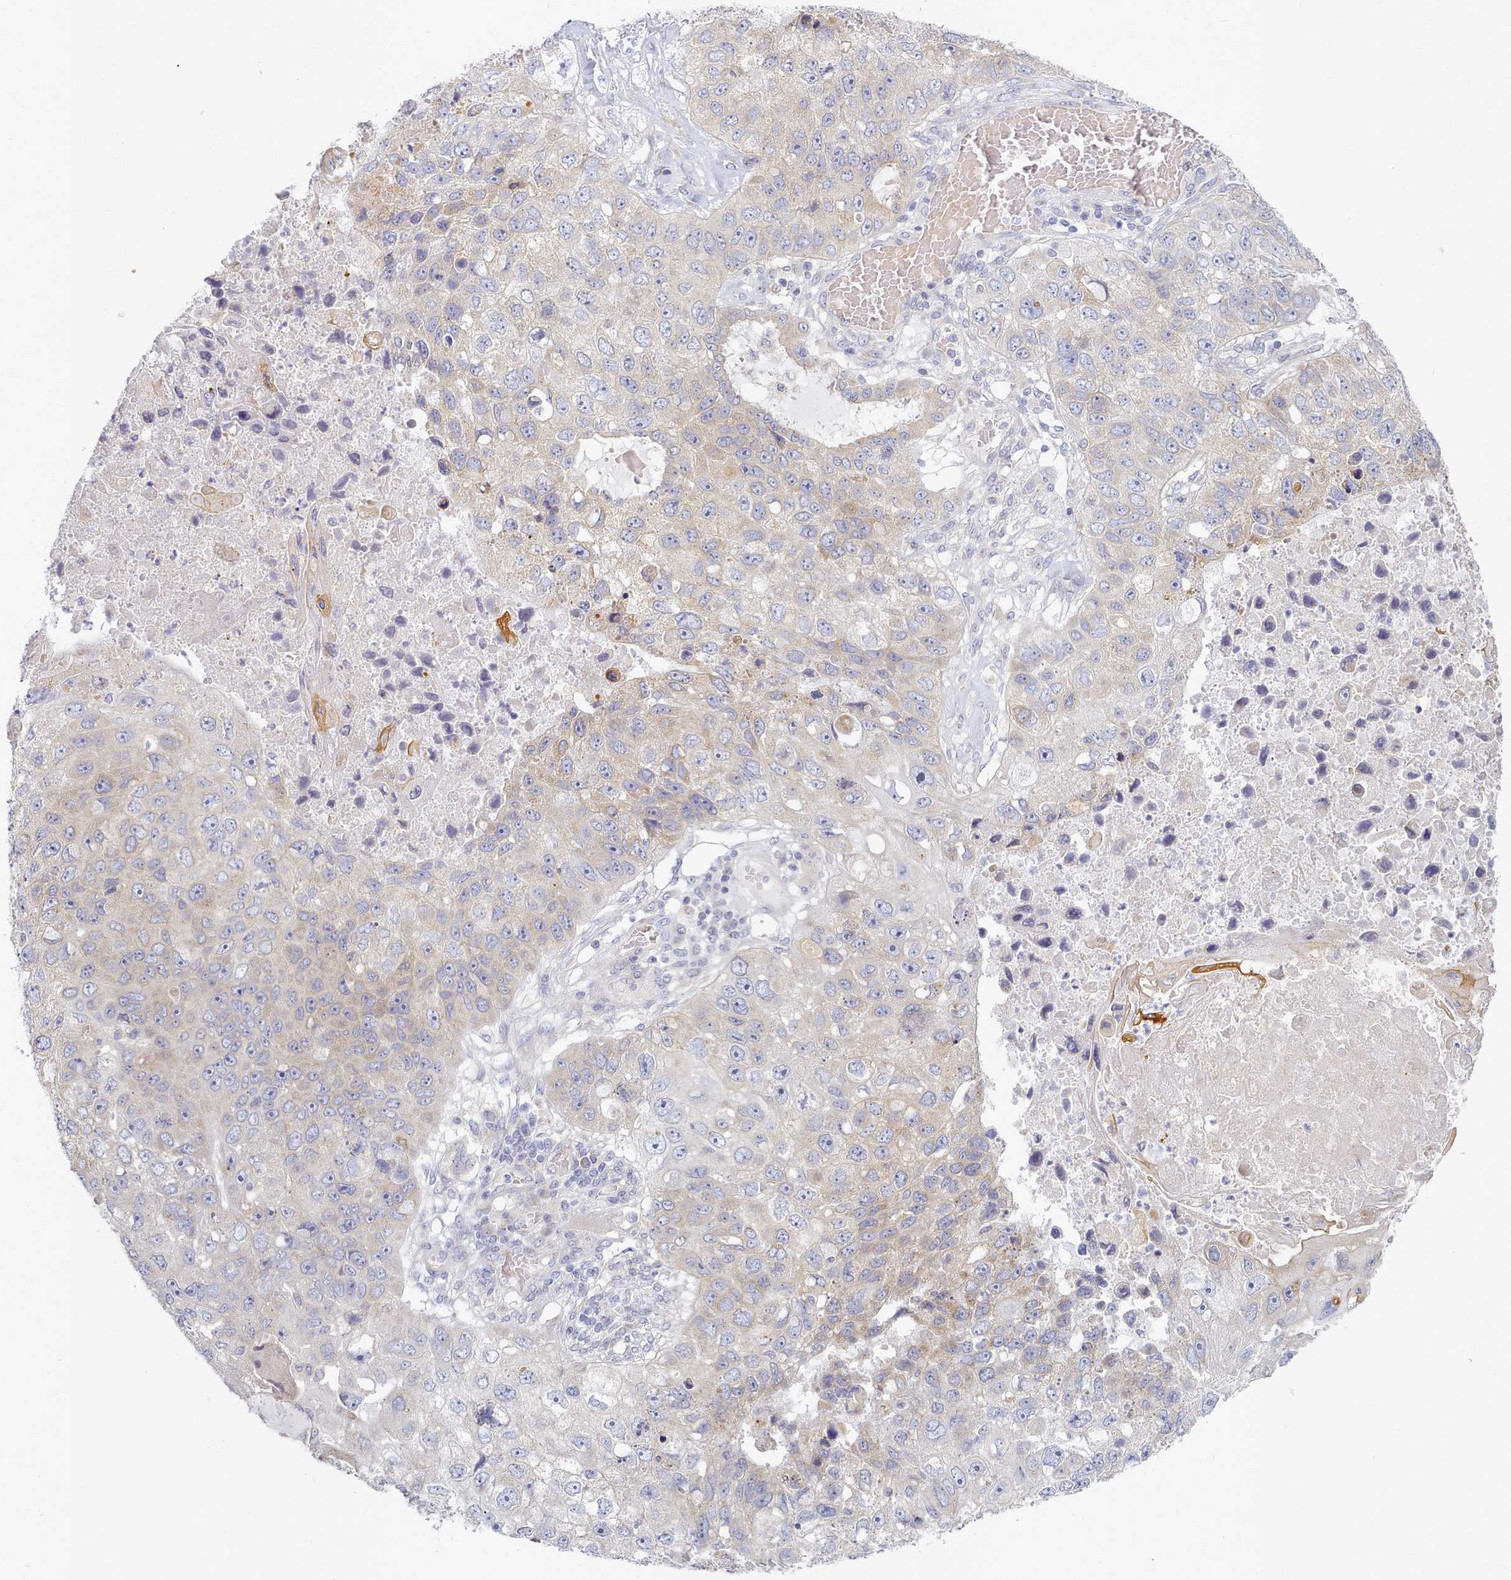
{"staining": {"intensity": "weak", "quantity": "25%-75%", "location": "cytoplasmic/membranous"}, "tissue": "lung cancer", "cell_type": "Tumor cells", "image_type": "cancer", "snomed": [{"axis": "morphology", "description": "Squamous cell carcinoma, NOS"}, {"axis": "topography", "description": "Lung"}], "caption": "Brown immunohistochemical staining in squamous cell carcinoma (lung) reveals weak cytoplasmic/membranous expression in approximately 25%-75% of tumor cells. (Stains: DAB in brown, nuclei in blue, Microscopy: brightfield microscopy at high magnification).", "gene": "TYW1B", "patient": {"sex": "male", "age": 61}}